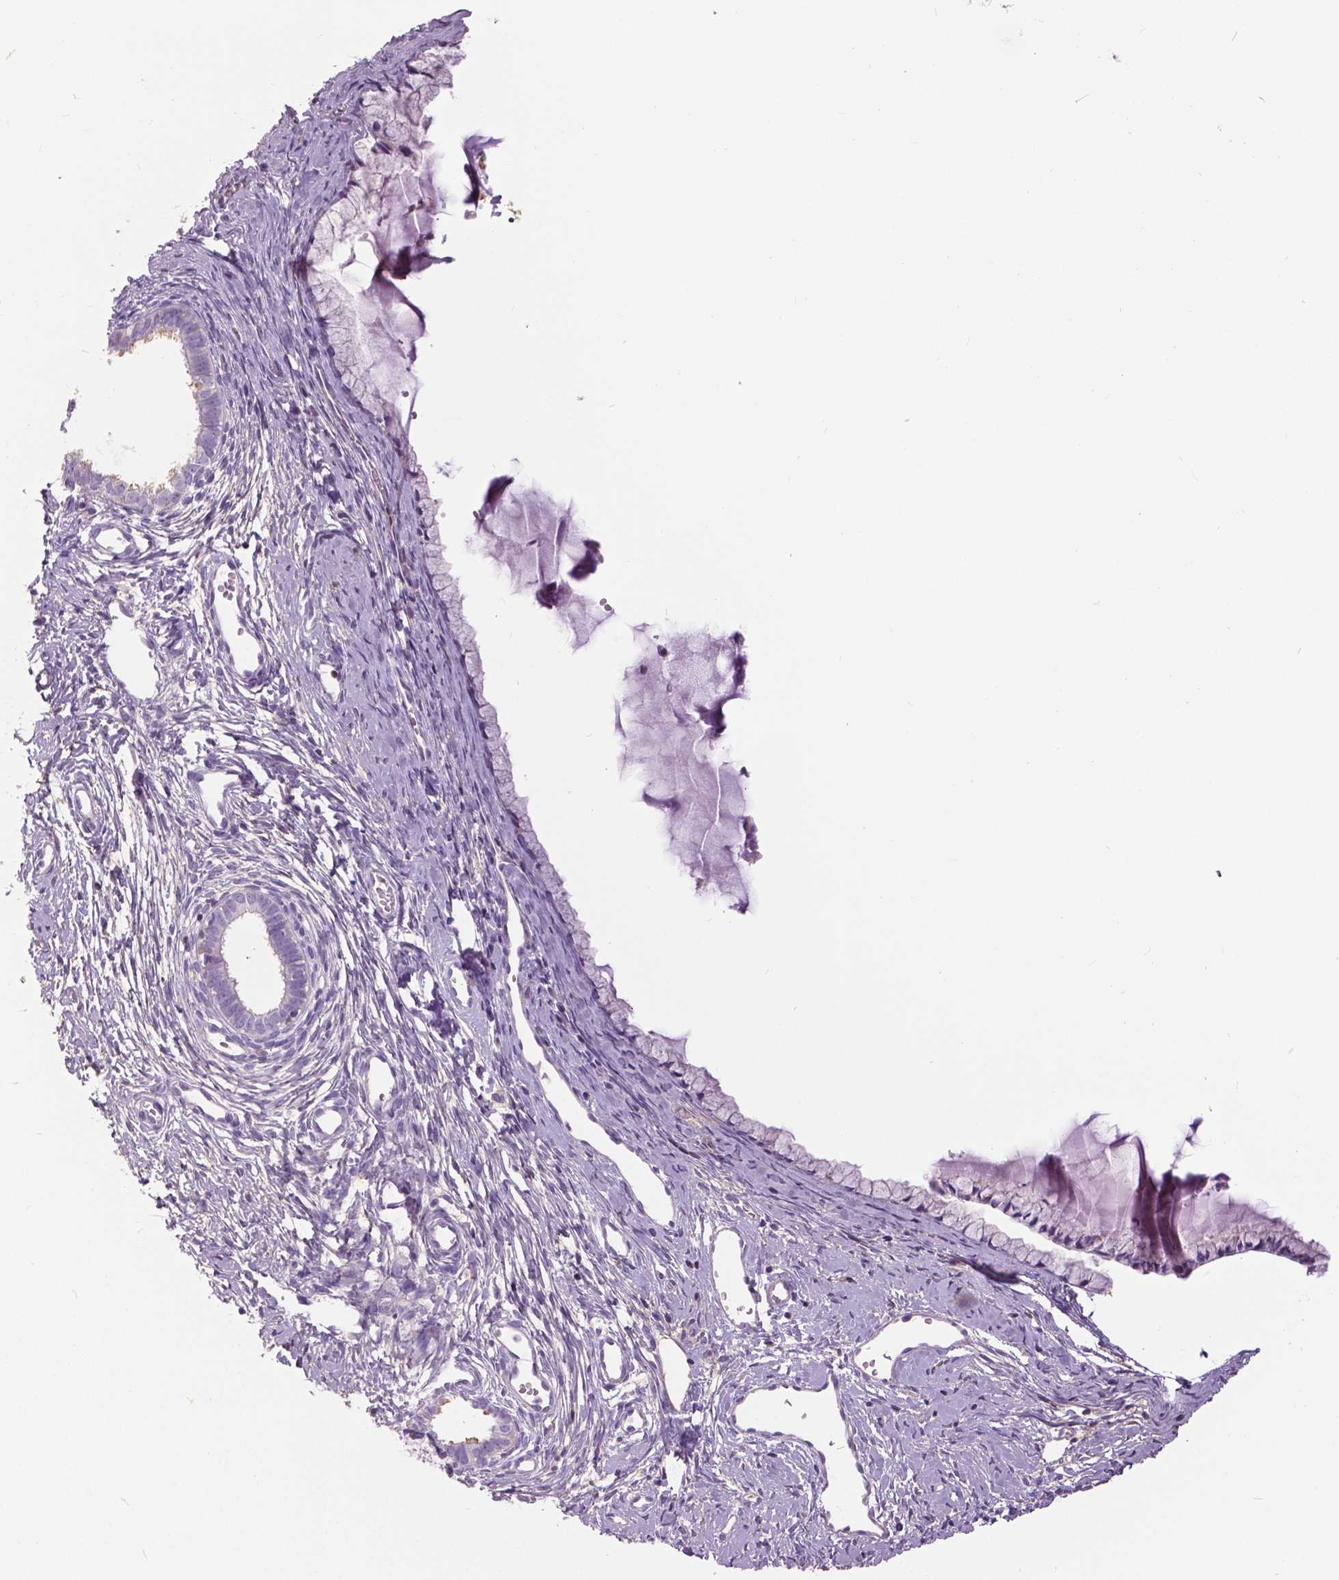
{"staining": {"intensity": "negative", "quantity": "none", "location": "none"}, "tissue": "cervix", "cell_type": "Glandular cells", "image_type": "normal", "snomed": [{"axis": "morphology", "description": "Normal tissue, NOS"}, {"axis": "topography", "description": "Cervix"}], "caption": "Micrograph shows no protein expression in glandular cells of normal cervix. (Immunohistochemistry, brightfield microscopy, high magnification).", "gene": "ANXA13", "patient": {"sex": "female", "age": 40}}